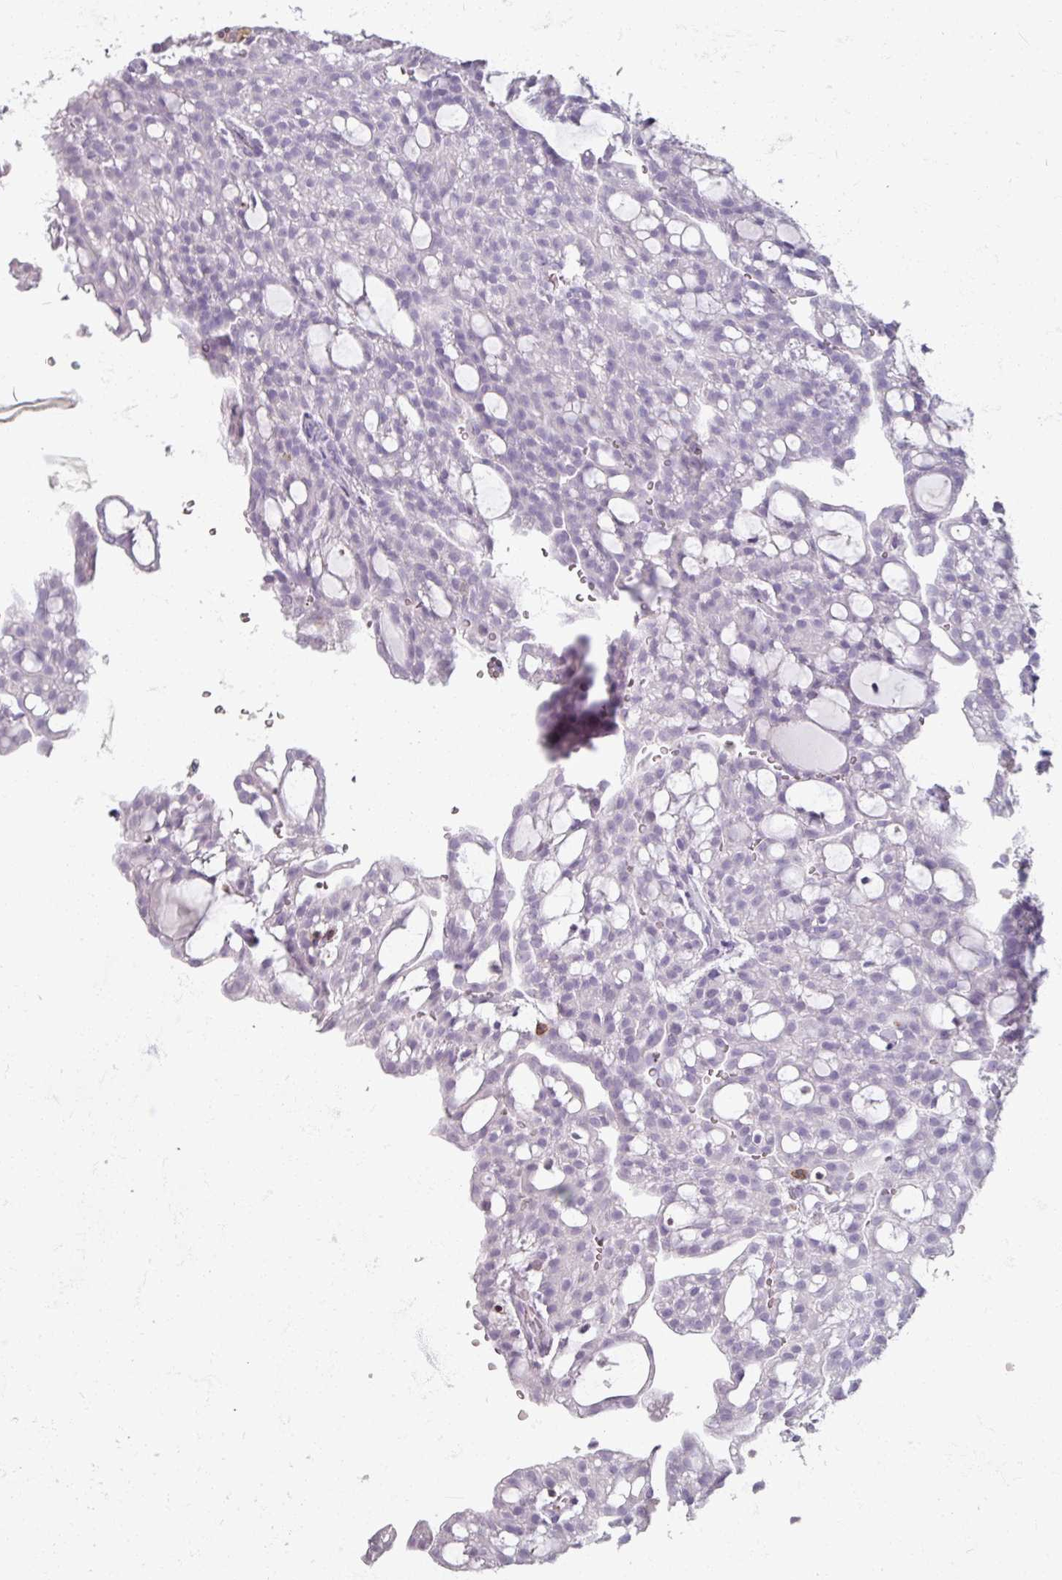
{"staining": {"intensity": "negative", "quantity": "none", "location": "none"}, "tissue": "renal cancer", "cell_type": "Tumor cells", "image_type": "cancer", "snomed": [{"axis": "morphology", "description": "Adenocarcinoma, NOS"}, {"axis": "topography", "description": "Kidney"}], "caption": "IHC of human adenocarcinoma (renal) reveals no staining in tumor cells.", "gene": "PTPRC", "patient": {"sex": "male", "age": 63}}